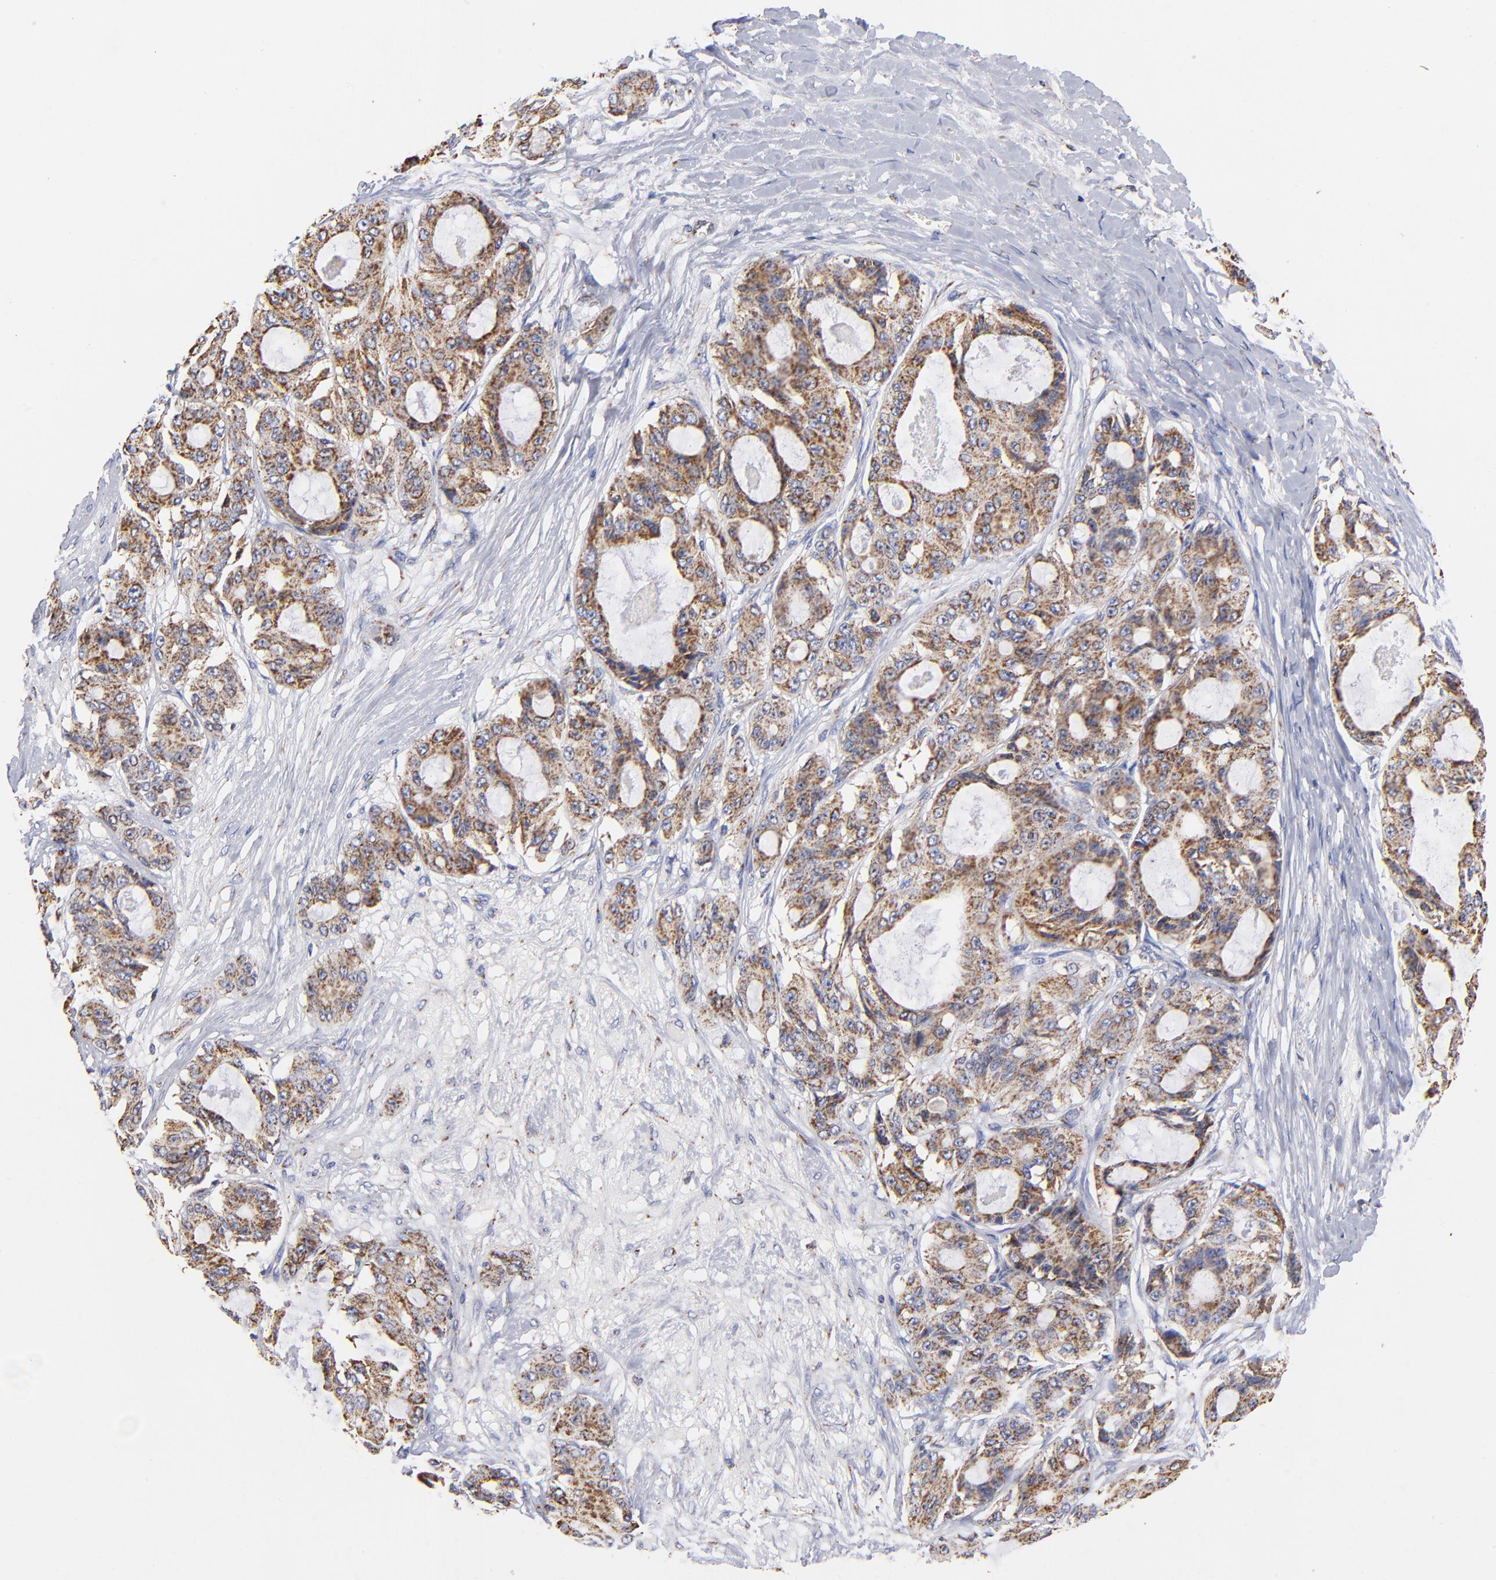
{"staining": {"intensity": "strong", "quantity": ">75%", "location": "cytoplasmic/membranous"}, "tissue": "ovarian cancer", "cell_type": "Tumor cells", "image_type": "cancer", "snomed": [{"axis": "morphology", "description": "Carcinoma, endometroid"}, {"axis": "topography", "description": "Ovary"}], "caption": "A histopathology image of human ovarian cancer (endometroid carcinoma) stained for a protein reveals strong cytoplasmic/membranous brown staining in tumor cells.", "gene": "PHB1", "patient": {"sex": "female", "age": 61}}